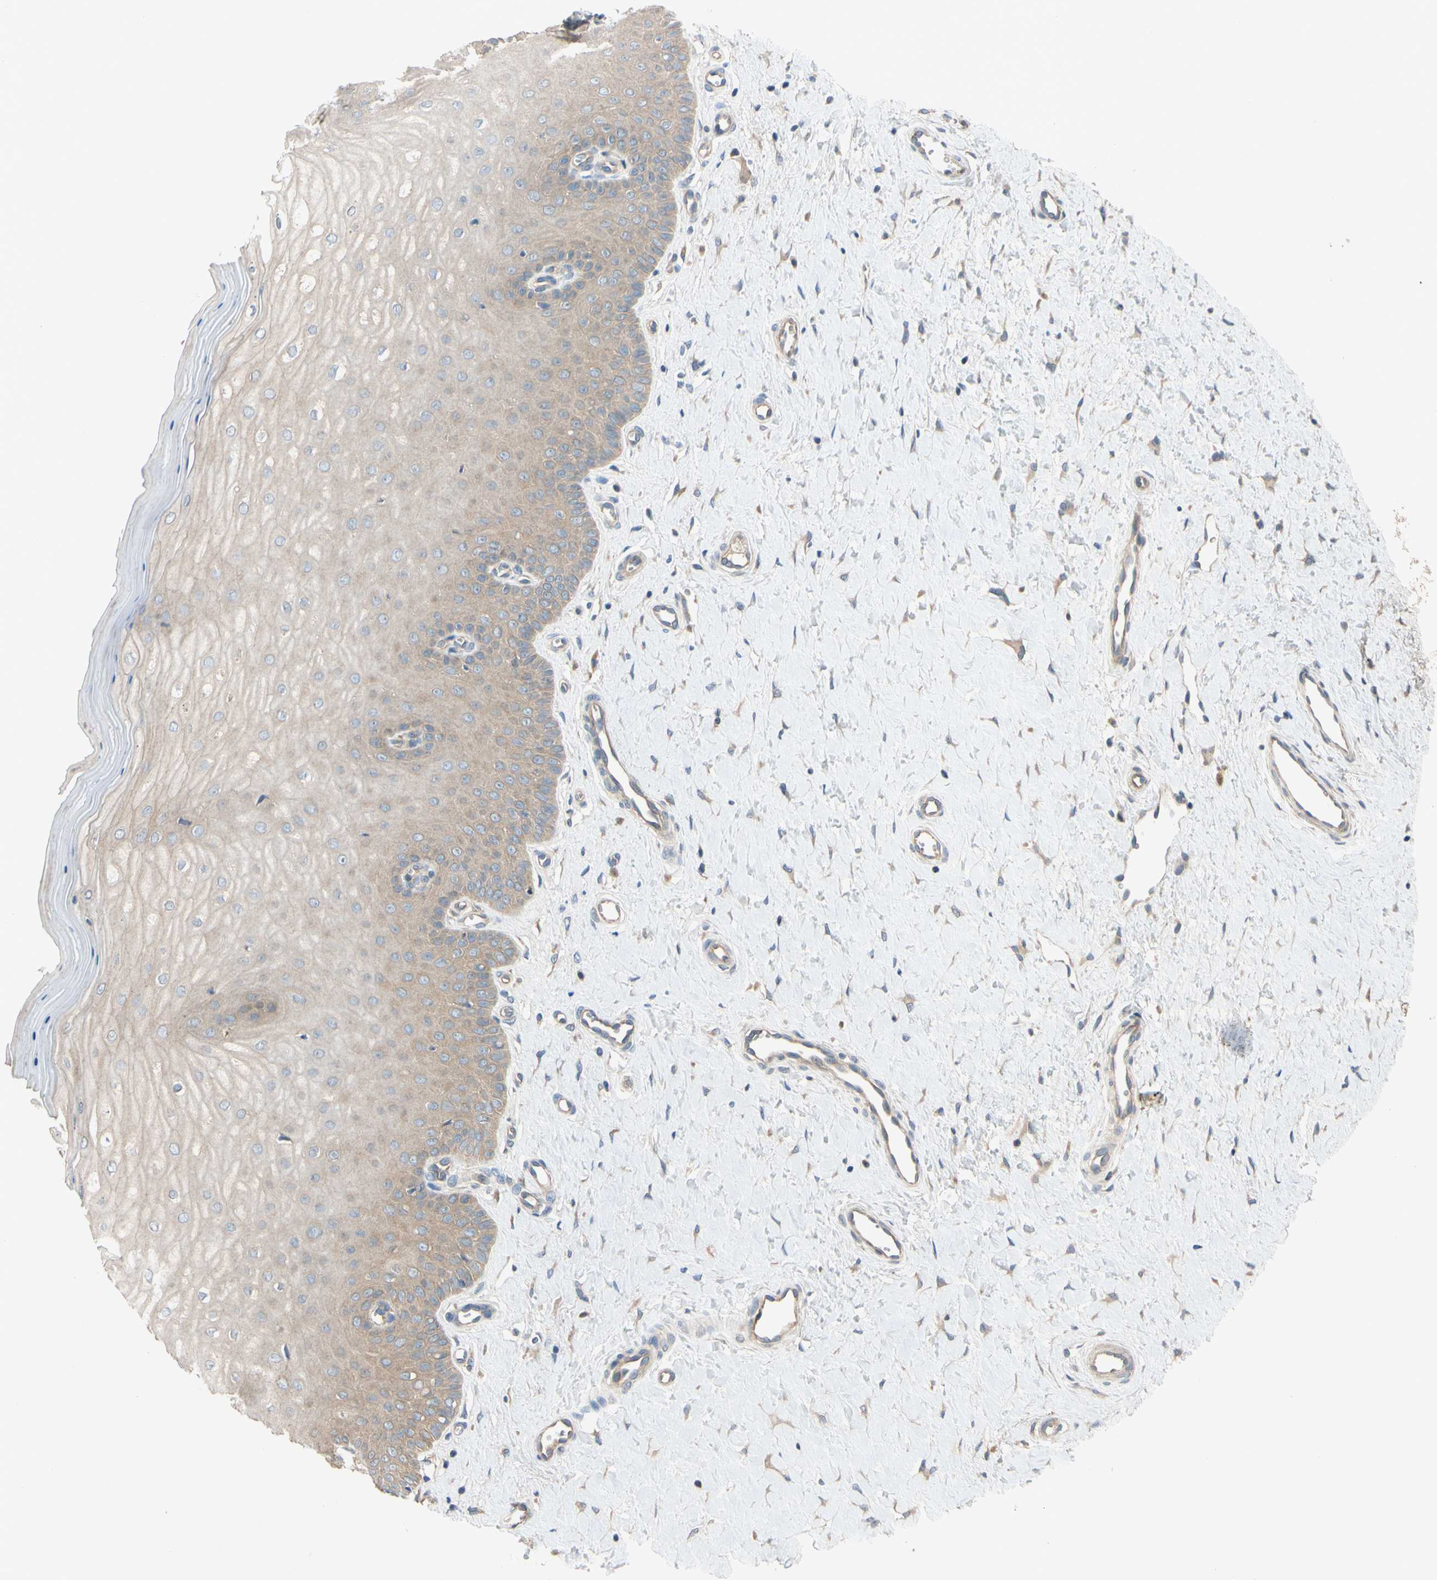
{"staining": {"intensity": "moderate", "quantity": ">75%", "location": "cytoplasmic/membranous"}, "tissue": "cervix", "cell_type": "Glandular cells", "image_type": "normal", "snomed": [{"axis": "morphology", "description": "Normal tissue, NOS"}, {"axis": "topography", "description": "Cervix"}], "caption": "Moderate cytoplasmic/membranous expression is present in about >75% of glandular cells in normal cervix.", "gene": "MBTPS2", "patient": {"sex": "female", "age": 55}}